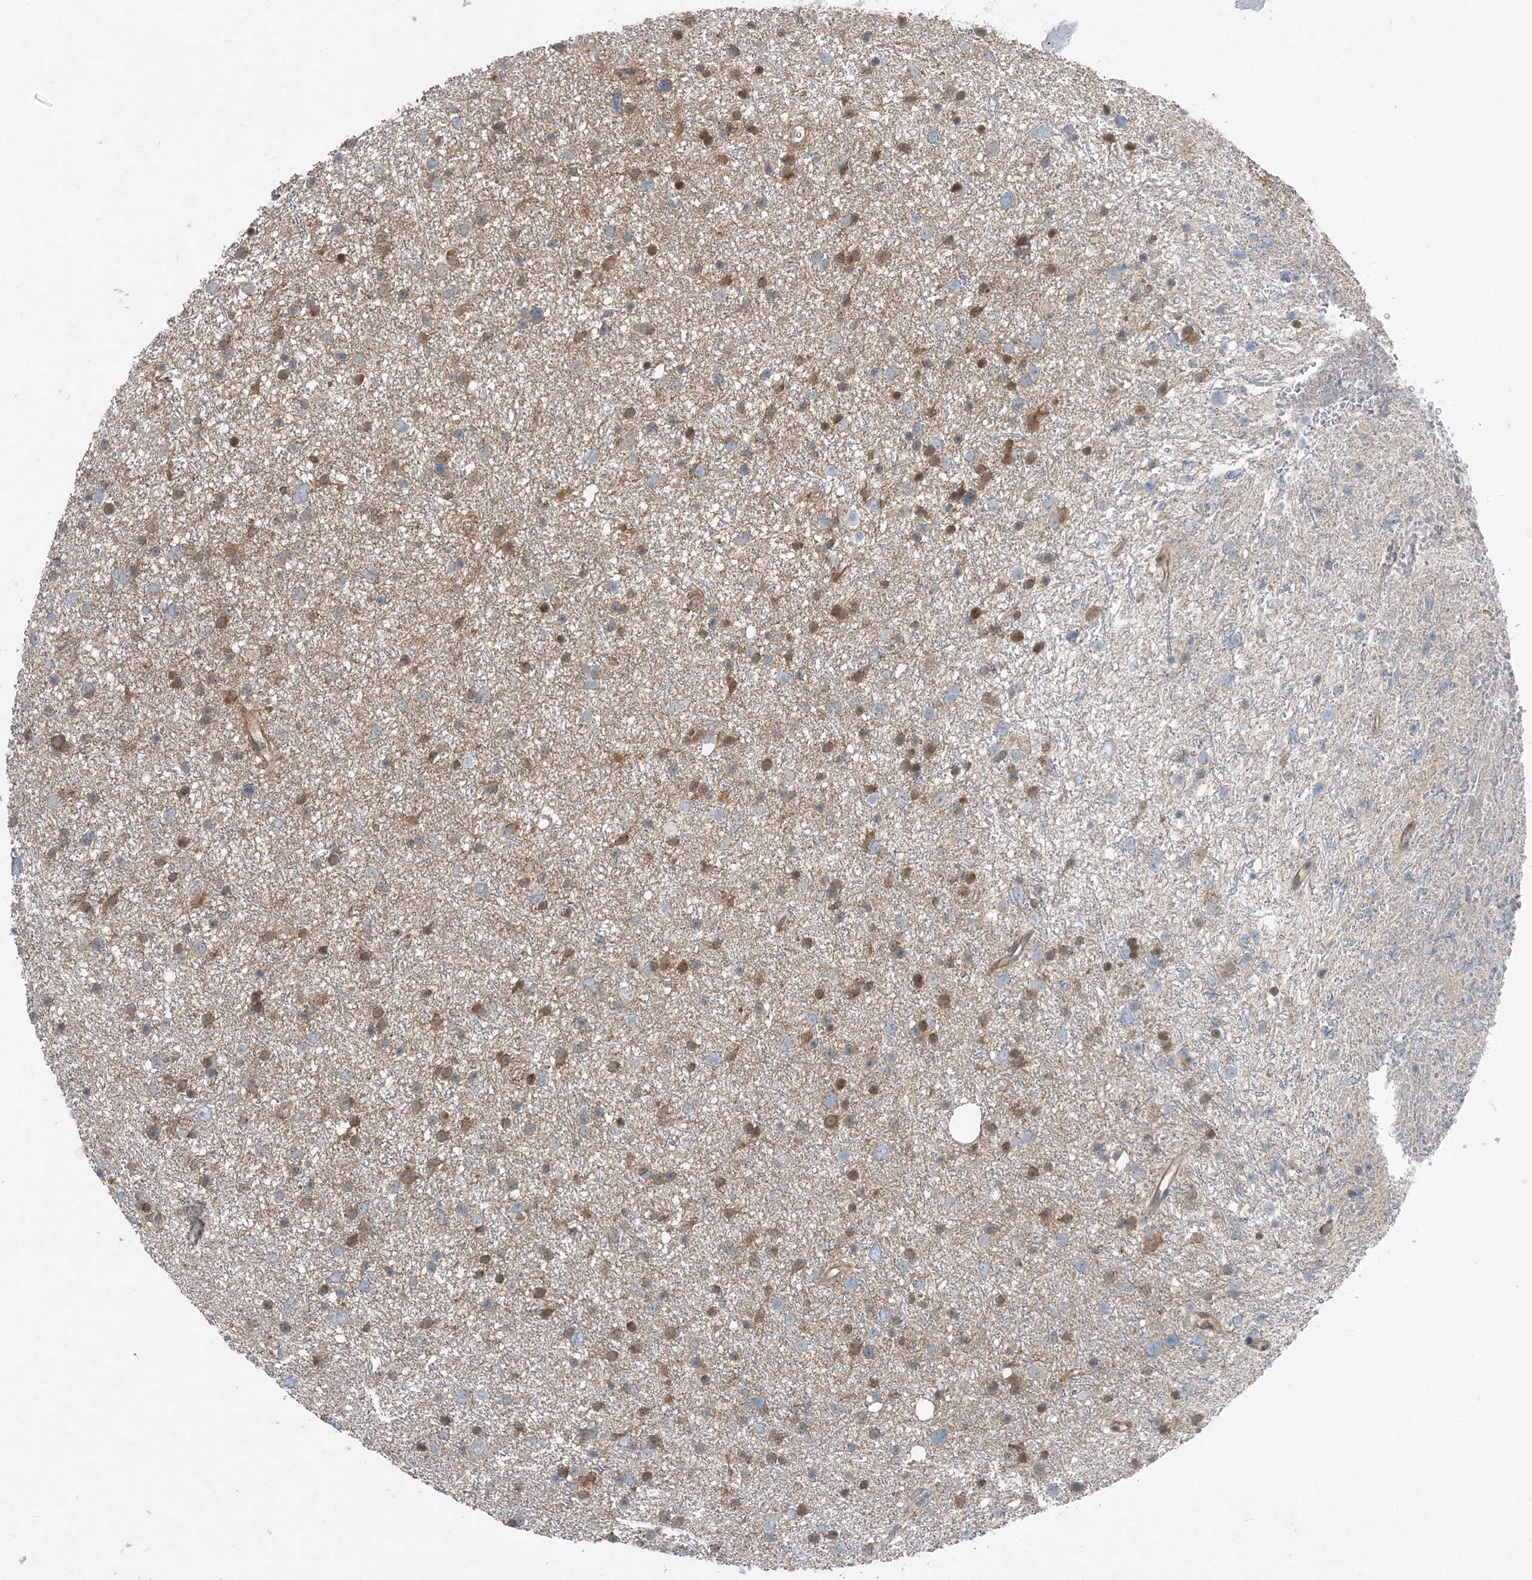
{"staining": {"intensity": "moderate", "quantity": "<25%", "location": "cytoplasmic/membranous"}, "tissue": "glioma", "cell_type": "Tumor cells", "image_type": "cancer", "snomed": [{"axis": "morphology", "description": "Glioma, malignant, Low grade"}, {"axis": "topography", "description": "Cerebral cortex"}], "caption": "Tumor cells reveal moderate cytoplasmic/membranous expression in about <25% of cells in glioma.", "gene": "ARMH1", "patient": {"sex": "female", "age": 39}}